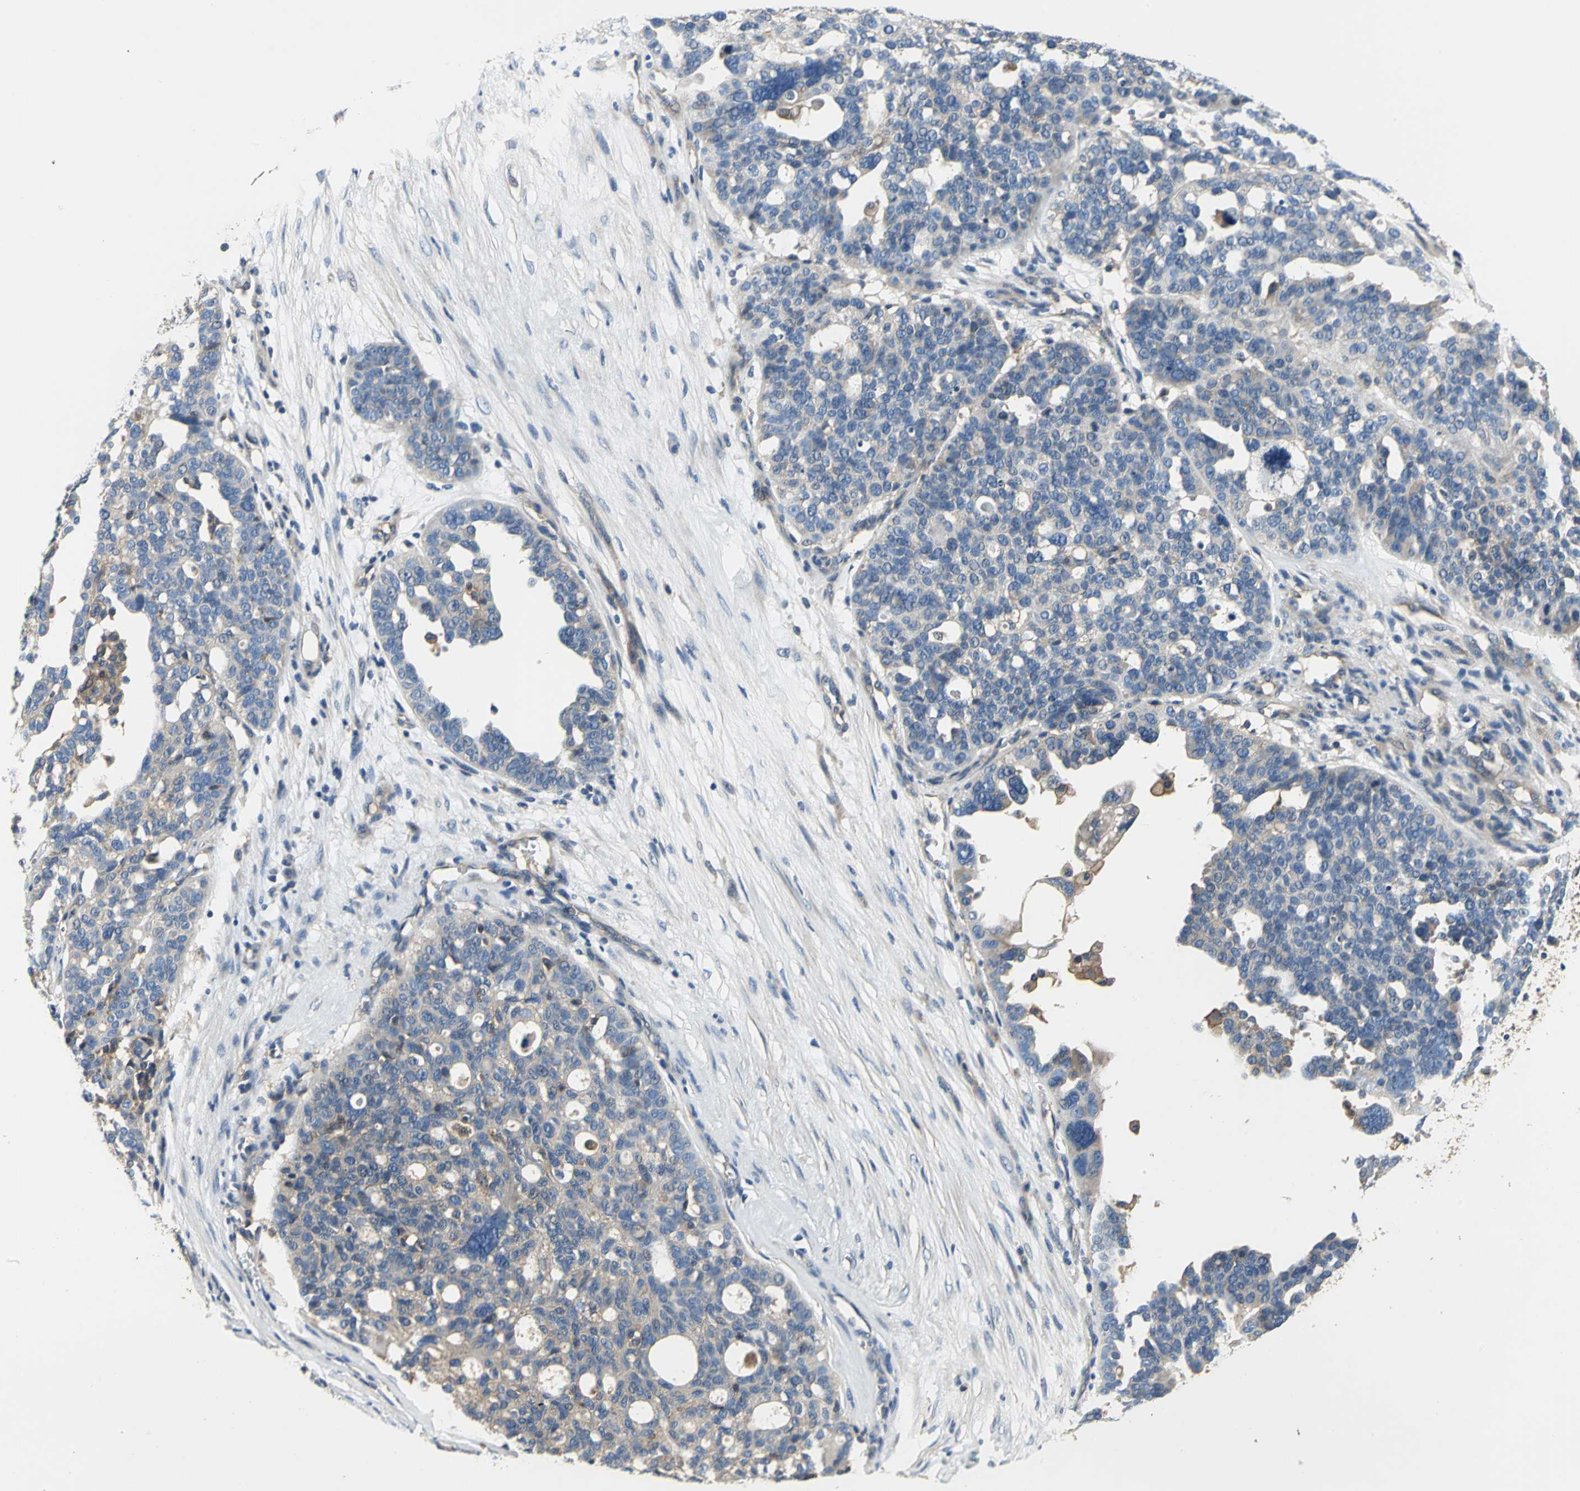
{"staining": {"intensity": "weak", "quantity": "25%-75%", "location": "cytoplasmic/membranous"}, "tissue": "ovarian cancer", "cell_type": "Tumor cells", "image_type": "cancer", "snomed": [{"axis": "morphology", "description": "Cystadenocarcinoma, serous, NOS"}, {"axis": "topography", "description": "Ovary"}], "caption": "Human serous cystadenocarcinoma (ovarian) stained for a protein (brown) reveals weak cytoplasmic/membranous positive positivity in approximately 25%-75% of tumor cells.", "gene": "DDX3Y", "patient": {"sex": "female", "age": 59}}